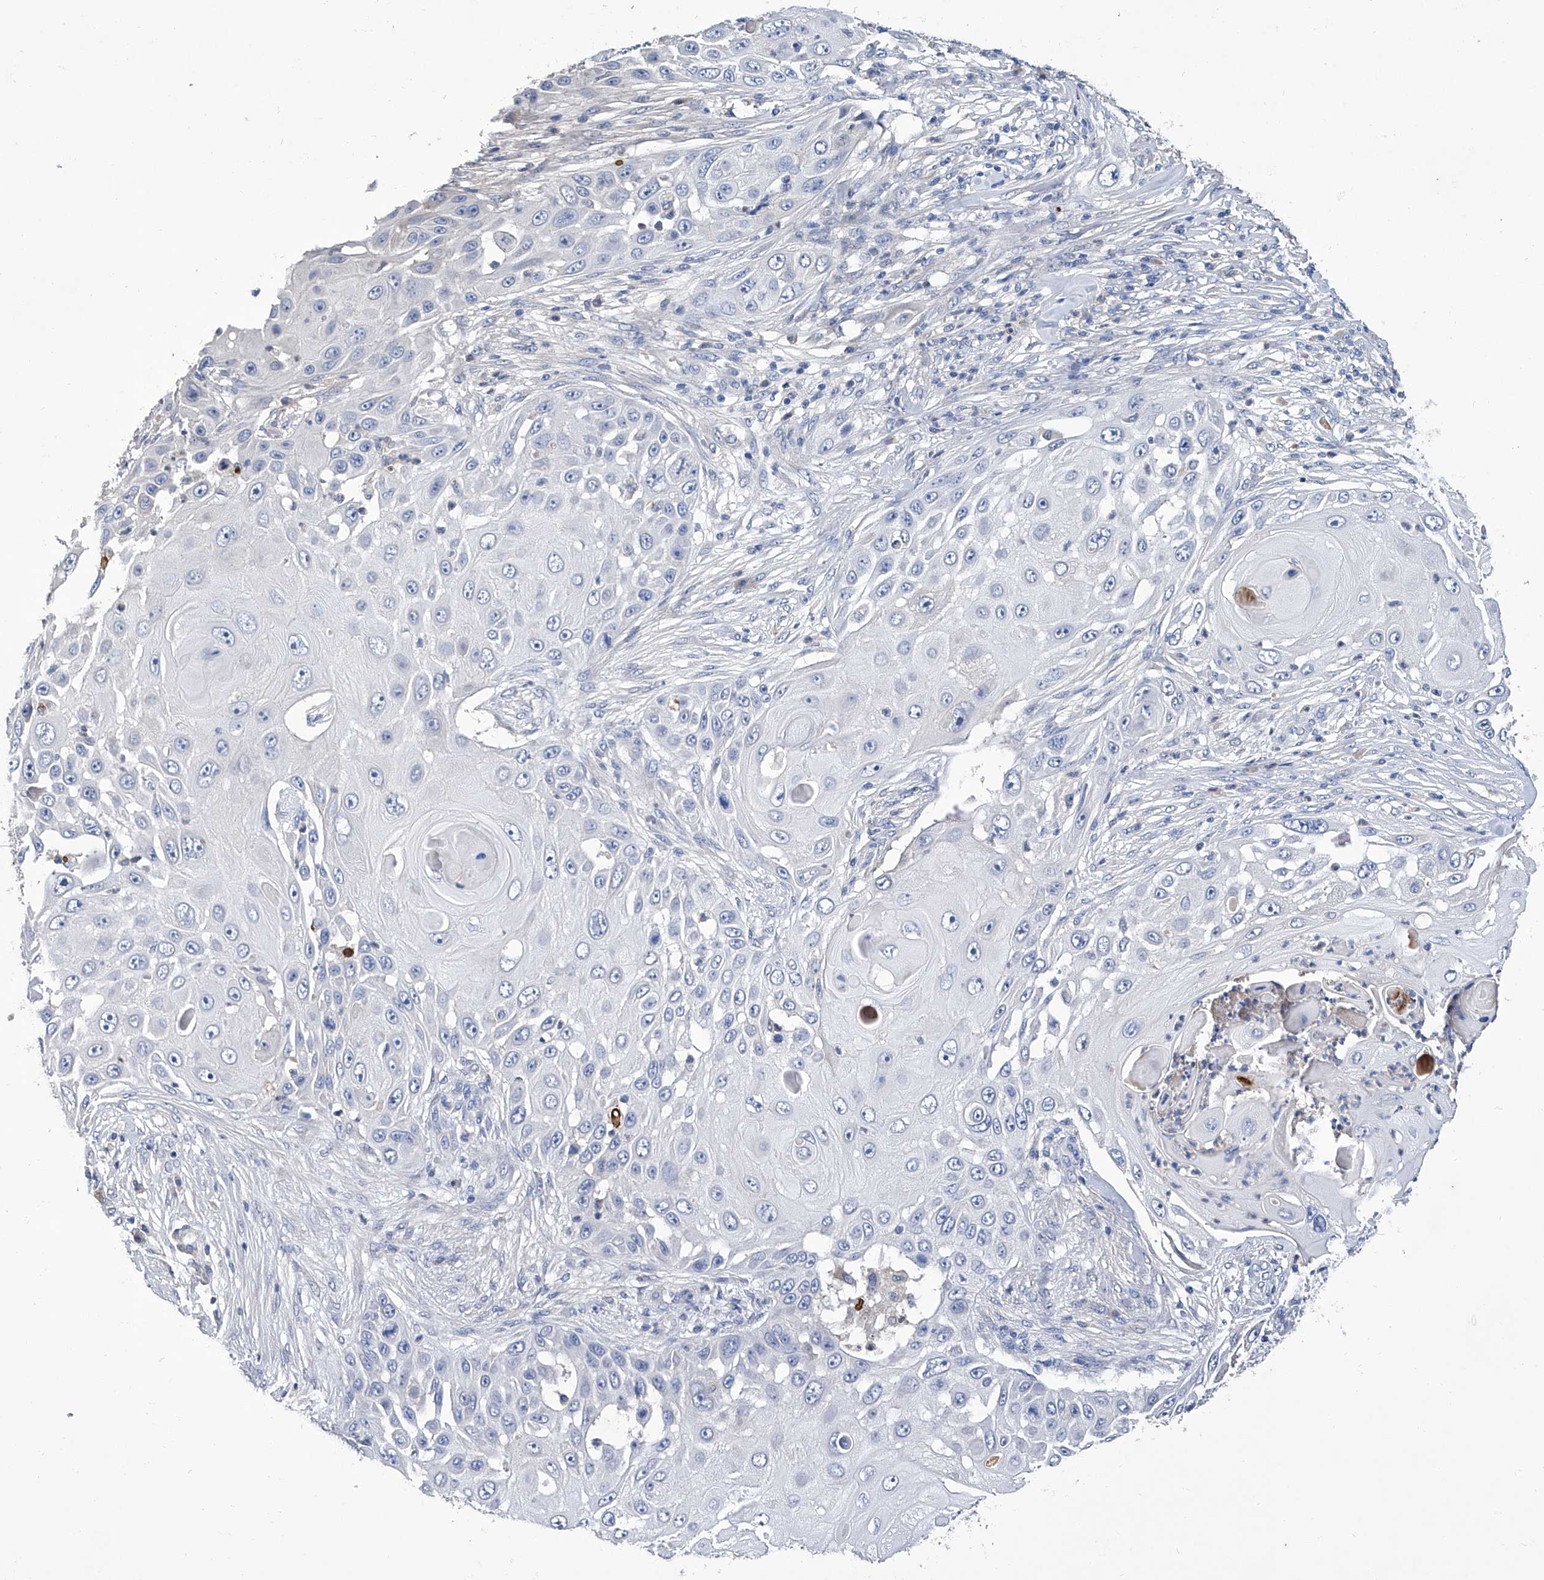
{"staining": {"intensity": "negative", "quantity": "none", "location": "none"}, "tissue": "skin cancer", "cell_type": "Tumor cells", "image_type": "cancer", "snomed": [{"axis": "morphology", "description": "Squamous cell carcinoma, NOS"}, {"axis": "topography", "description": "Skin"}], "caption": "Immunohistochemistry photomicrograph of neoplastic tissue: squamous cell carcinoma (skin) stained with DAB shows no significant protein positivity in tumor cells.", "gene": "GPT", "patient": {"sex": "female", "age": 44}}